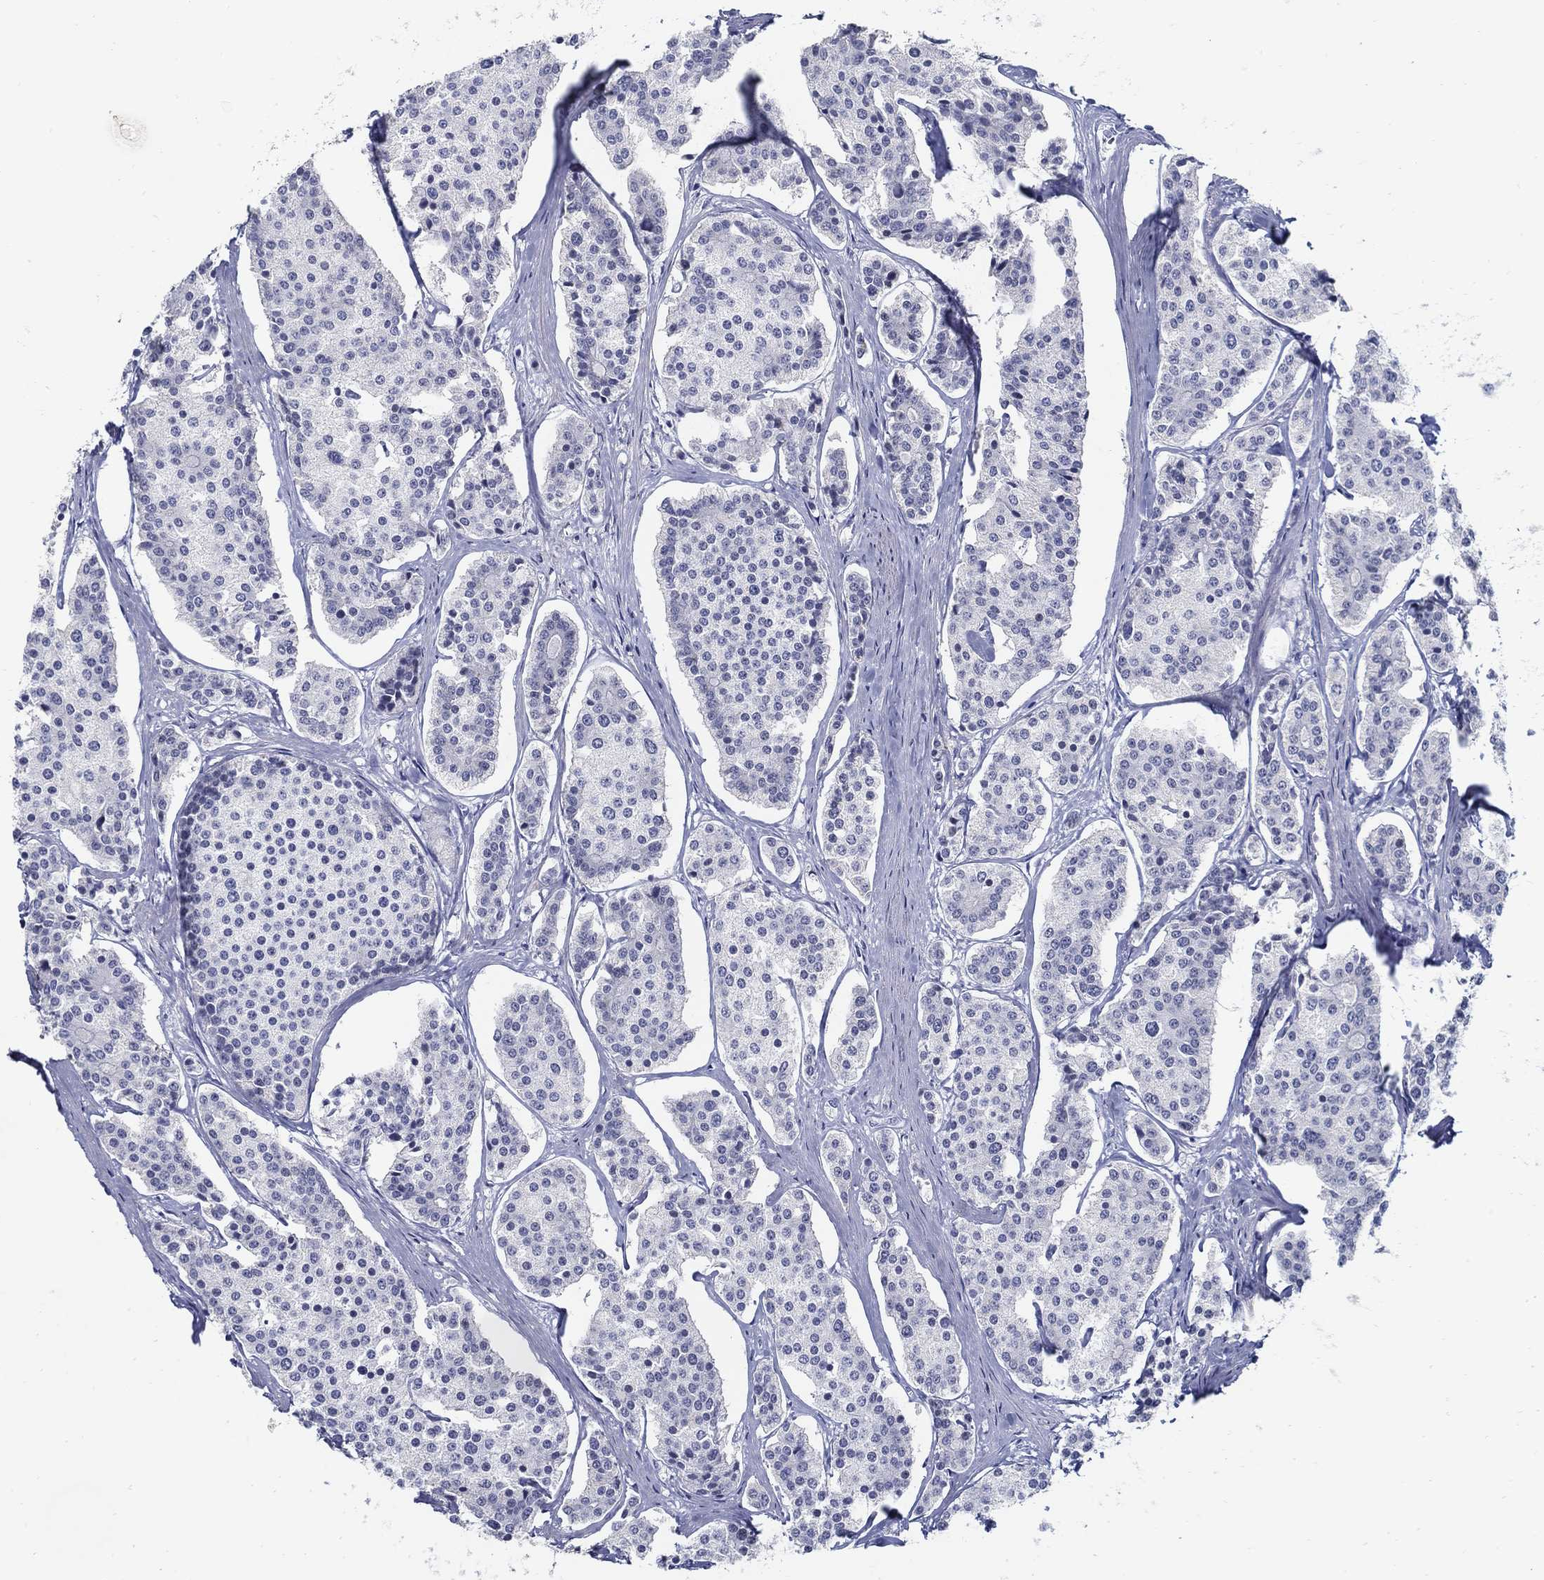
{"staining": {"intensity": "negative", "quantity": "none", "location": "none"}, "tissue": "carcinoid", "cell_type": "Tumor cells", "image_type": "cancer", "snomed": [{"axis": "morphology", "description": "Carcinoid, malignant, NOS"}, {"axis": "topography", "description": "Small intestine"}], "caption": "This micrograph is of carcinoid (malignant) stained with immunohistochemistry to label a protein in brown with the nuclei are counter-stained blue. There is no expression in tumor cells.", "gene": "USP29", "patient": {"sex": "female", "age": 65}}